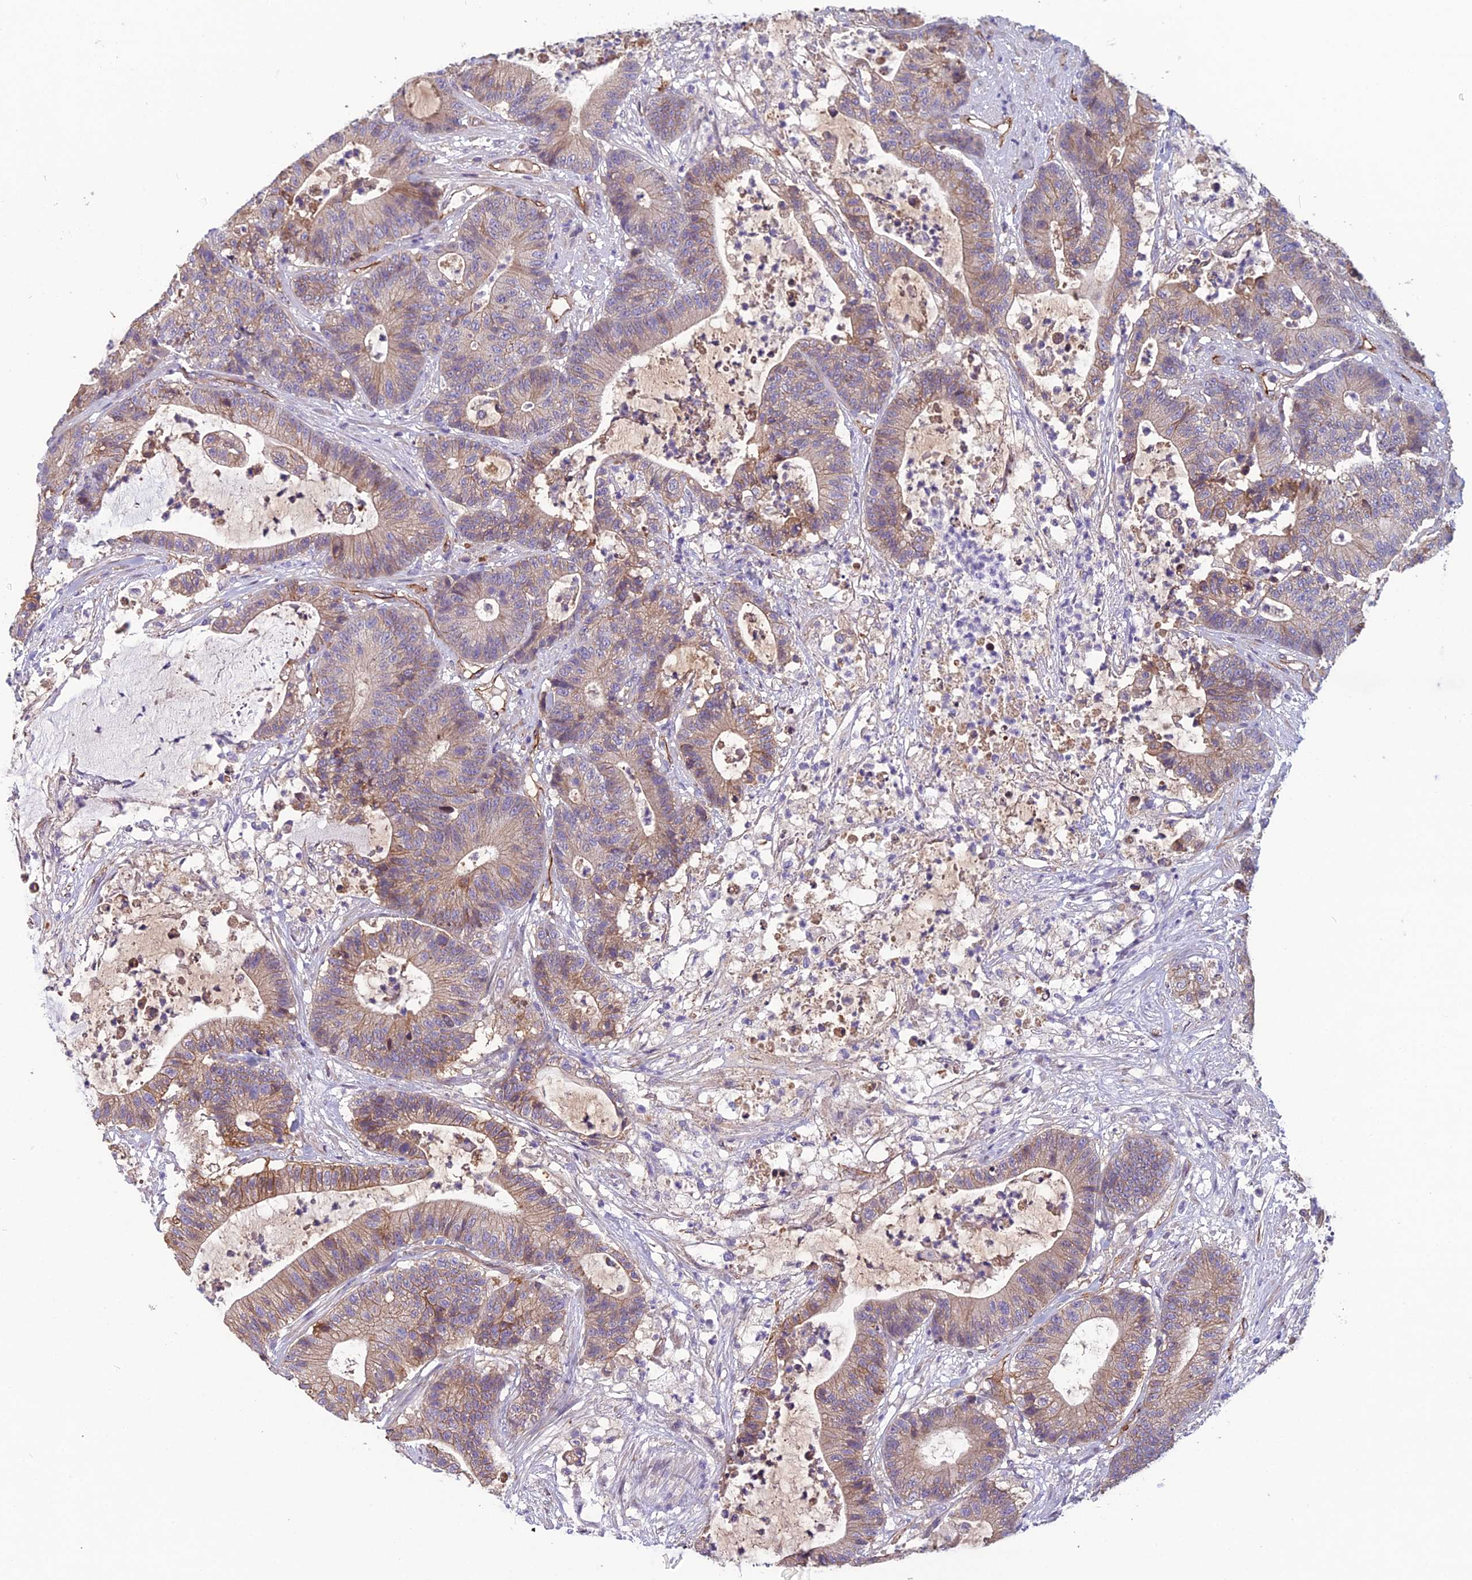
{"staining": {"intensity": "weak", "quantity": "25%-75%", "location": "cytoplasmic/membranous"}, "tissue": "colorectal cancer", "cell_type": "Tumor cells", "image_type": "cancer", "snomed": [{"axis": "morphology", "description": "Adenocarcinoma, NOS"}, {"axis": "topography", "description": "Colon"}], "caption": "This is an image of immunohistochemistry staining of colorectal cancer, which shows weak positivity in the cytoplasmic/membranous of tumor cells.", "gene": "TSPAN15", "patient": {"sex": "female", "age": 84}}